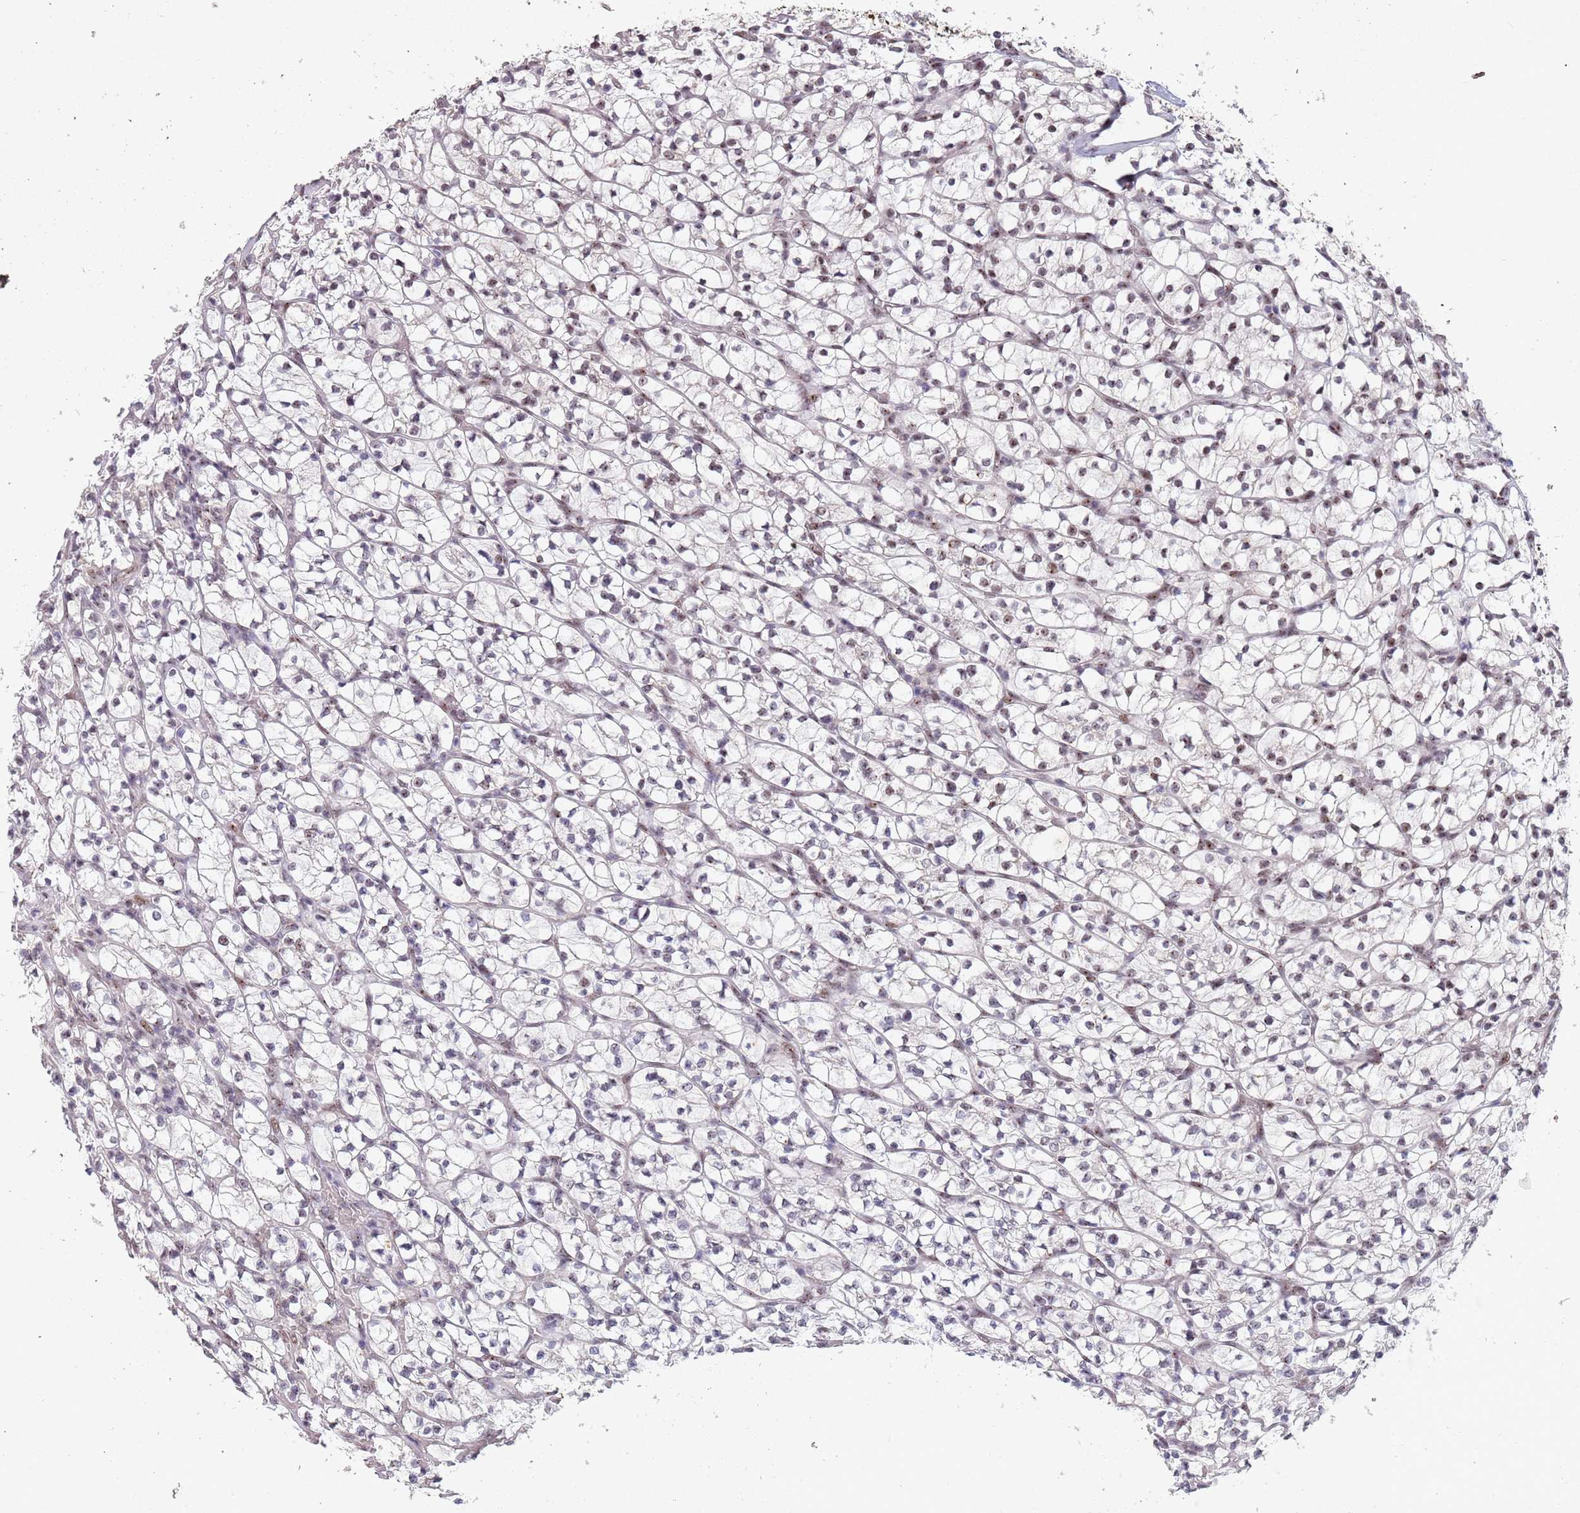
{"staining": {"intensity": "negative", "quantity": "none", "location": "none"}, "tissue": "renal cancer", "cell_type": "Tumor cells", "image_type": "cancer", "snomed": [{"axis": "morphology", "description": "Adenocarcinoma, NOS"}, {"axis": "topography", "description": "Kidney"}], "caption": "Immunohistochemical staining of human adenocarcinoma (renal) displays no significant staining in tumor cells.", "gene": "CIZ1", "patient": {"sex": "female", "age": 64}}